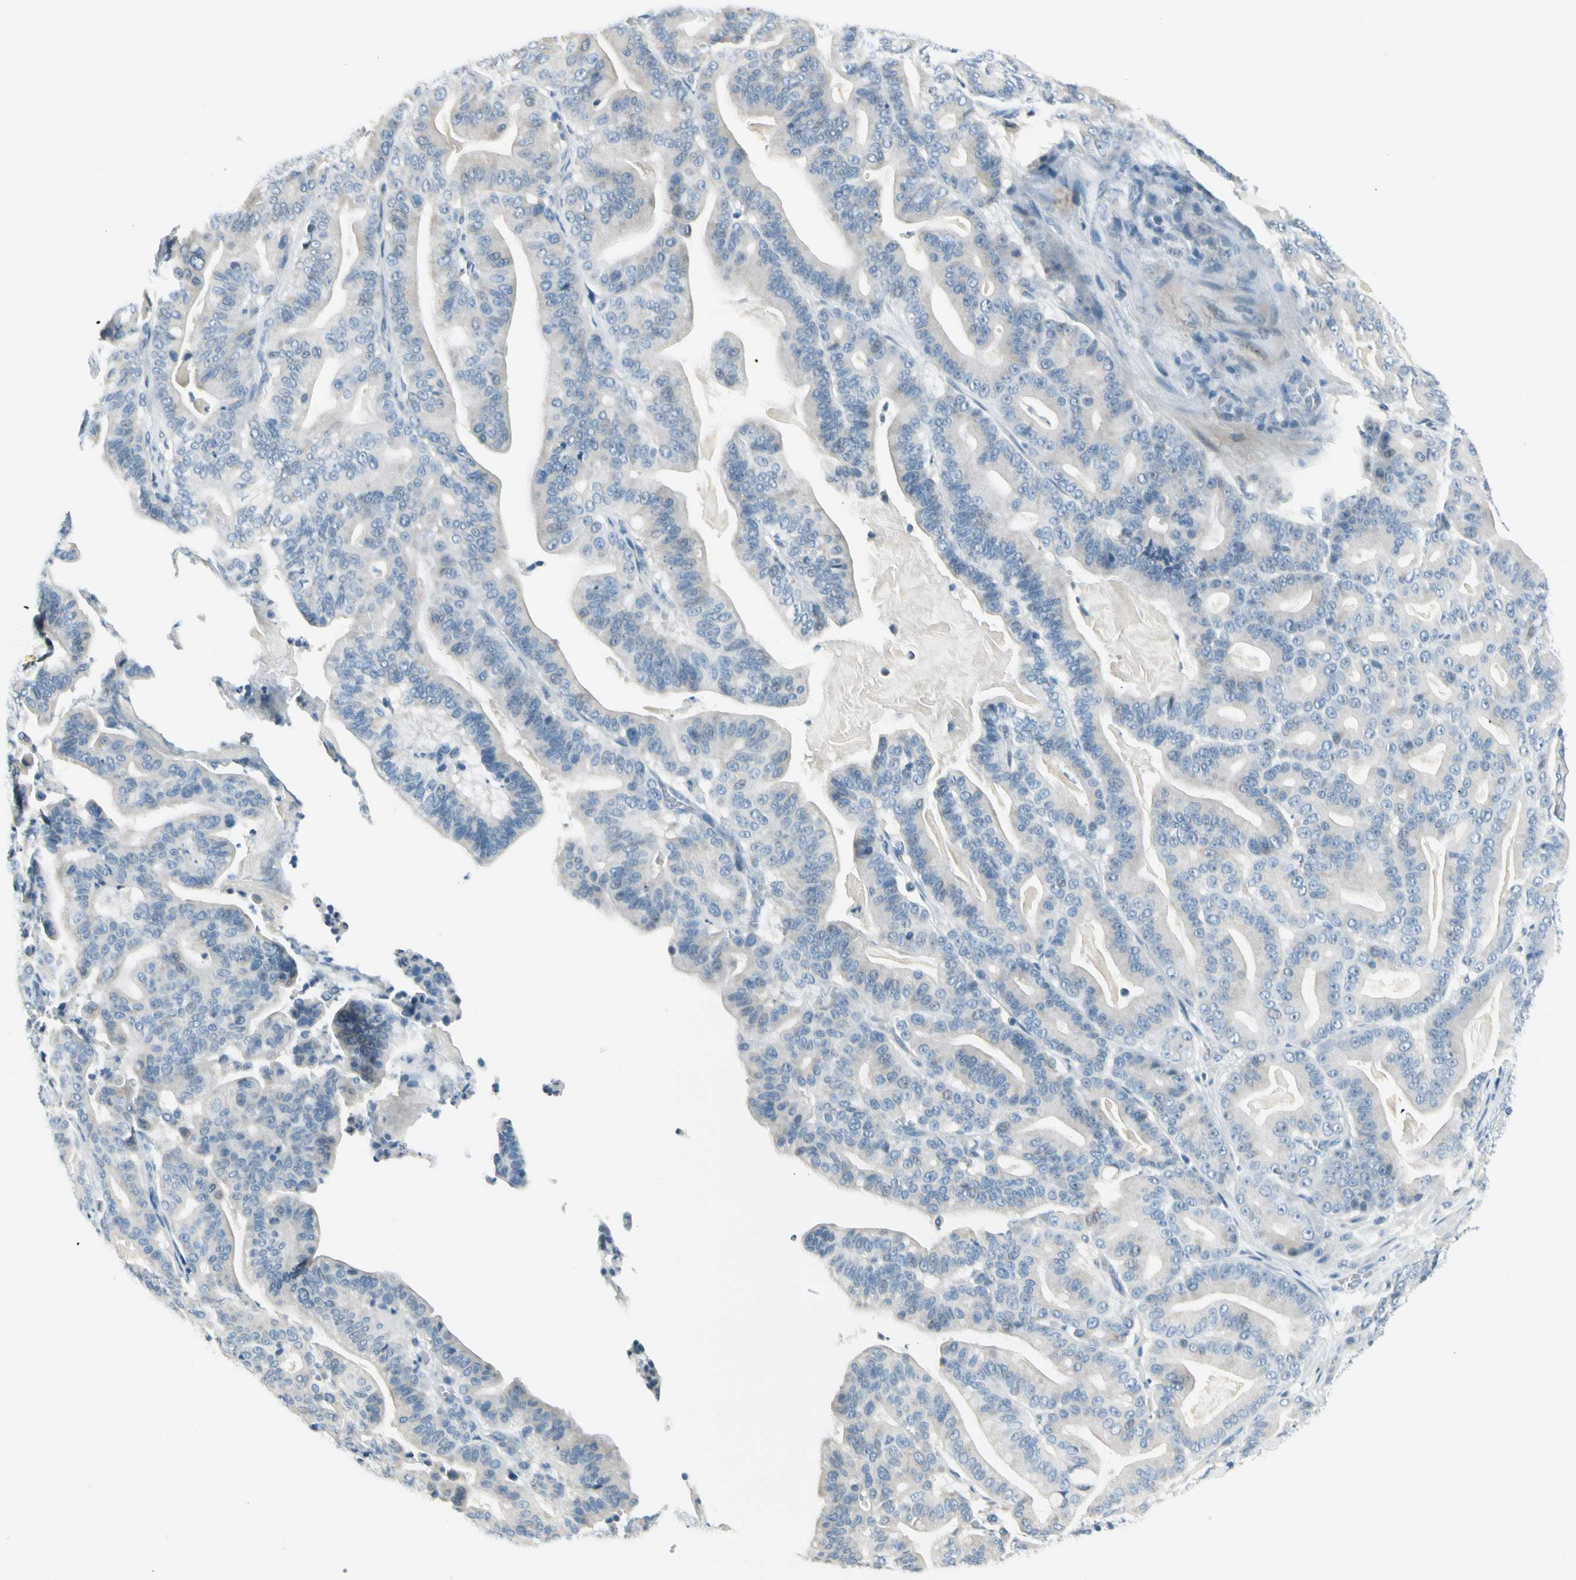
{"staining": {"intensity": "negative", "quantity": "none", "location": "none"}, "tissue": "pancreatic cancer", "cell_type": "Tumor cells", "image_type": "cancer", "snomed": [{"axis": "morphology", "description": "Adenocarcinoma, NOS"}, {"axis": "topography", "description": "Pancreas"}], "caption": "An immunohistochemistry micrograph of pancreatic adenocarcinoma is shown. There is no staining in tumor cells of pancreatic adenocarcinoma.", "gene": "ZSCAN1", "patient": {"sex": "male", "age": 63}}